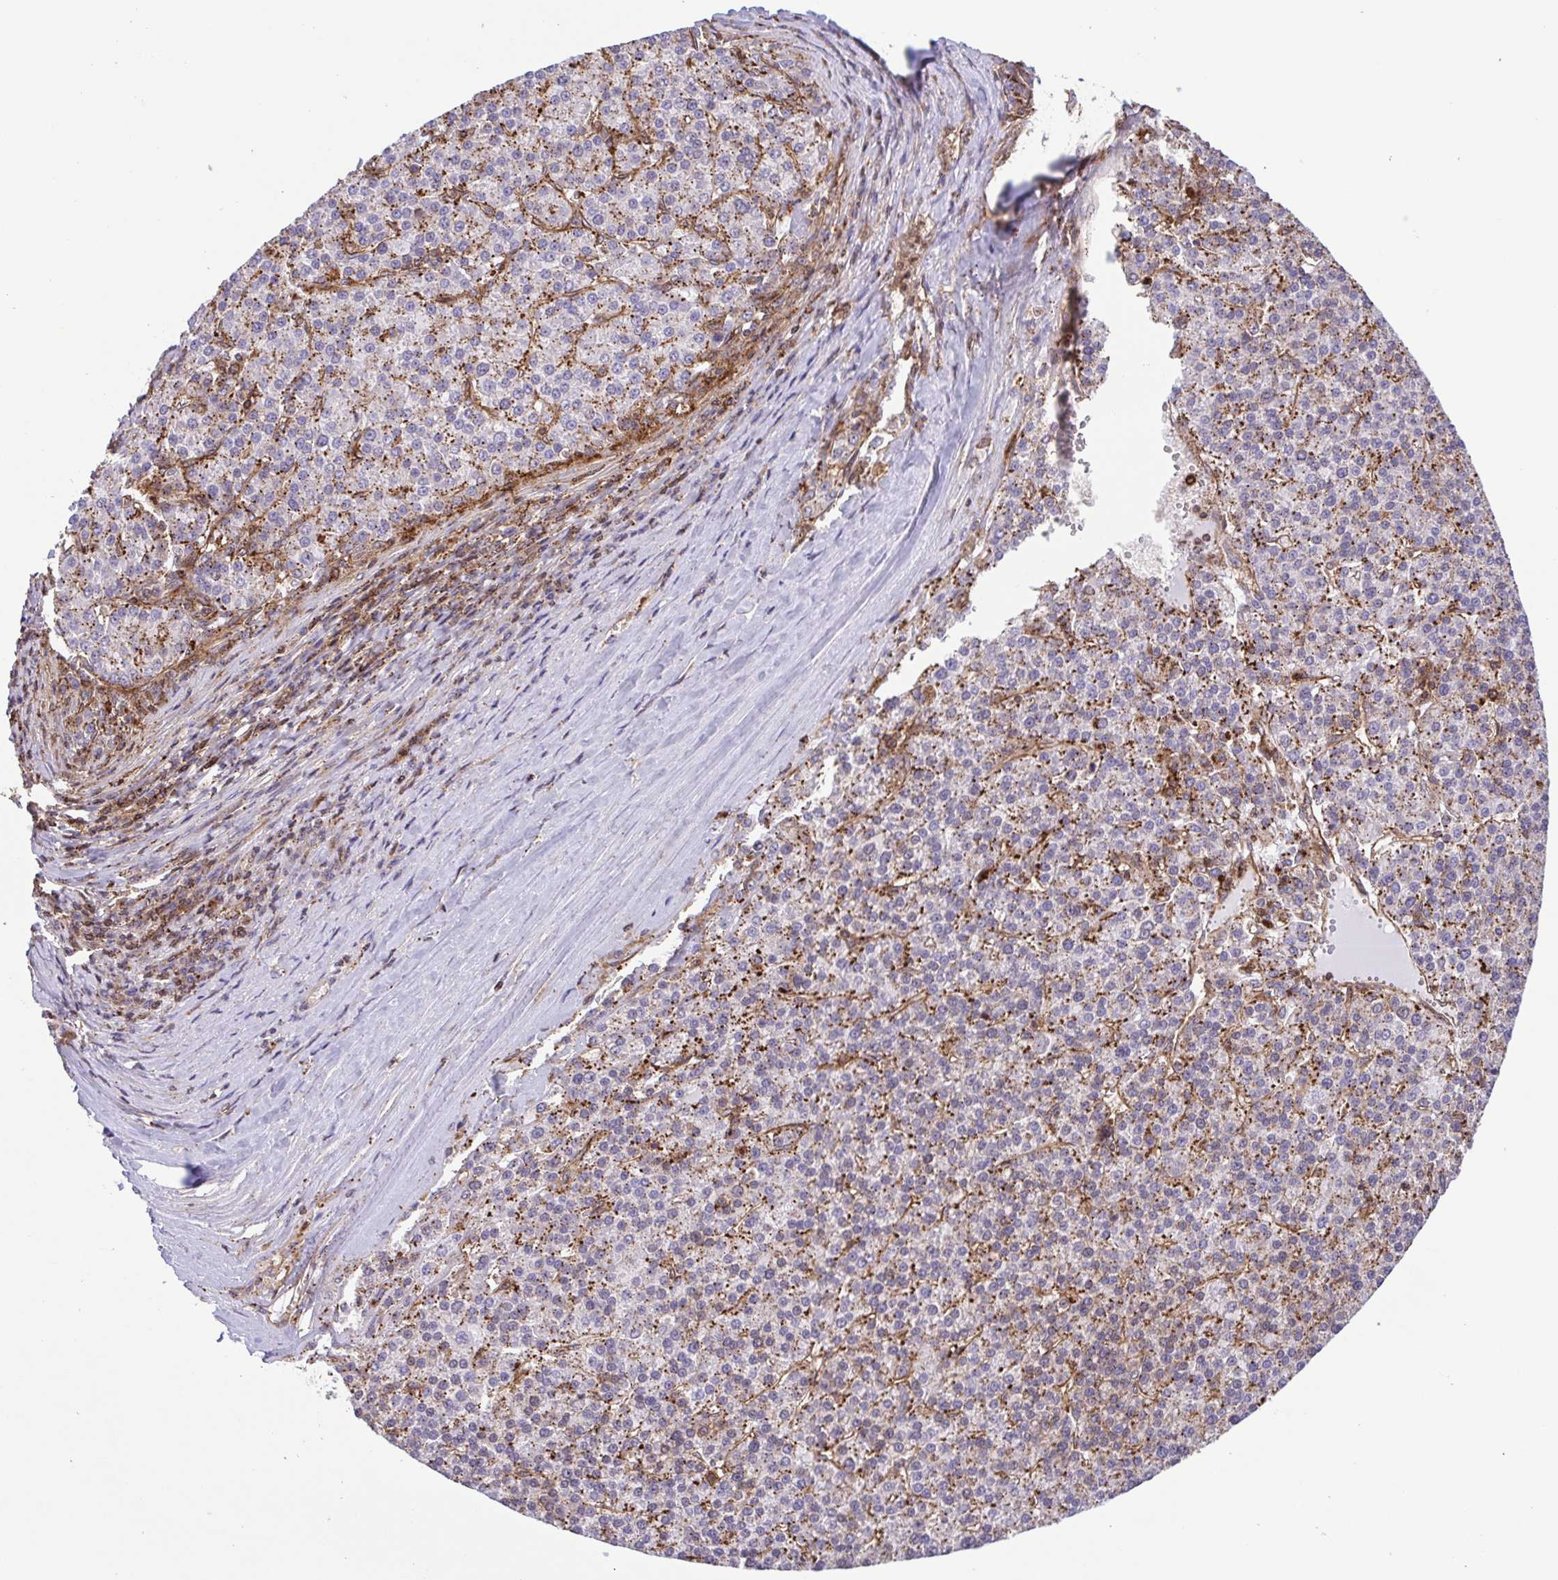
{"staining": {"intensity": "moderate", "quantity": "25%-75%", "location": "cytoplasmic/membranous"}, "tissue": "liver cancer", "cell_type": "Tumor cells", "image_type": "cancer", "snomed": [{"axis": "morphology", "description": "Carcinoma, Hepatocellular, NOS"}, {"axis": "topography", "description": "Liver"}], "caption": "IHC photomicrograph of neoplastic tissue: human hepatocellular carcinoma (liver) stained using immunohistochemistry shows medium levels of moderate protein expression localized specifically in the cytoplasmic/membranous of tumor cells, appearing as a cytoplasmic/membranous brown color.", "gene": "CHMP1B", "patient": {"sex": "female", "age": 58}}